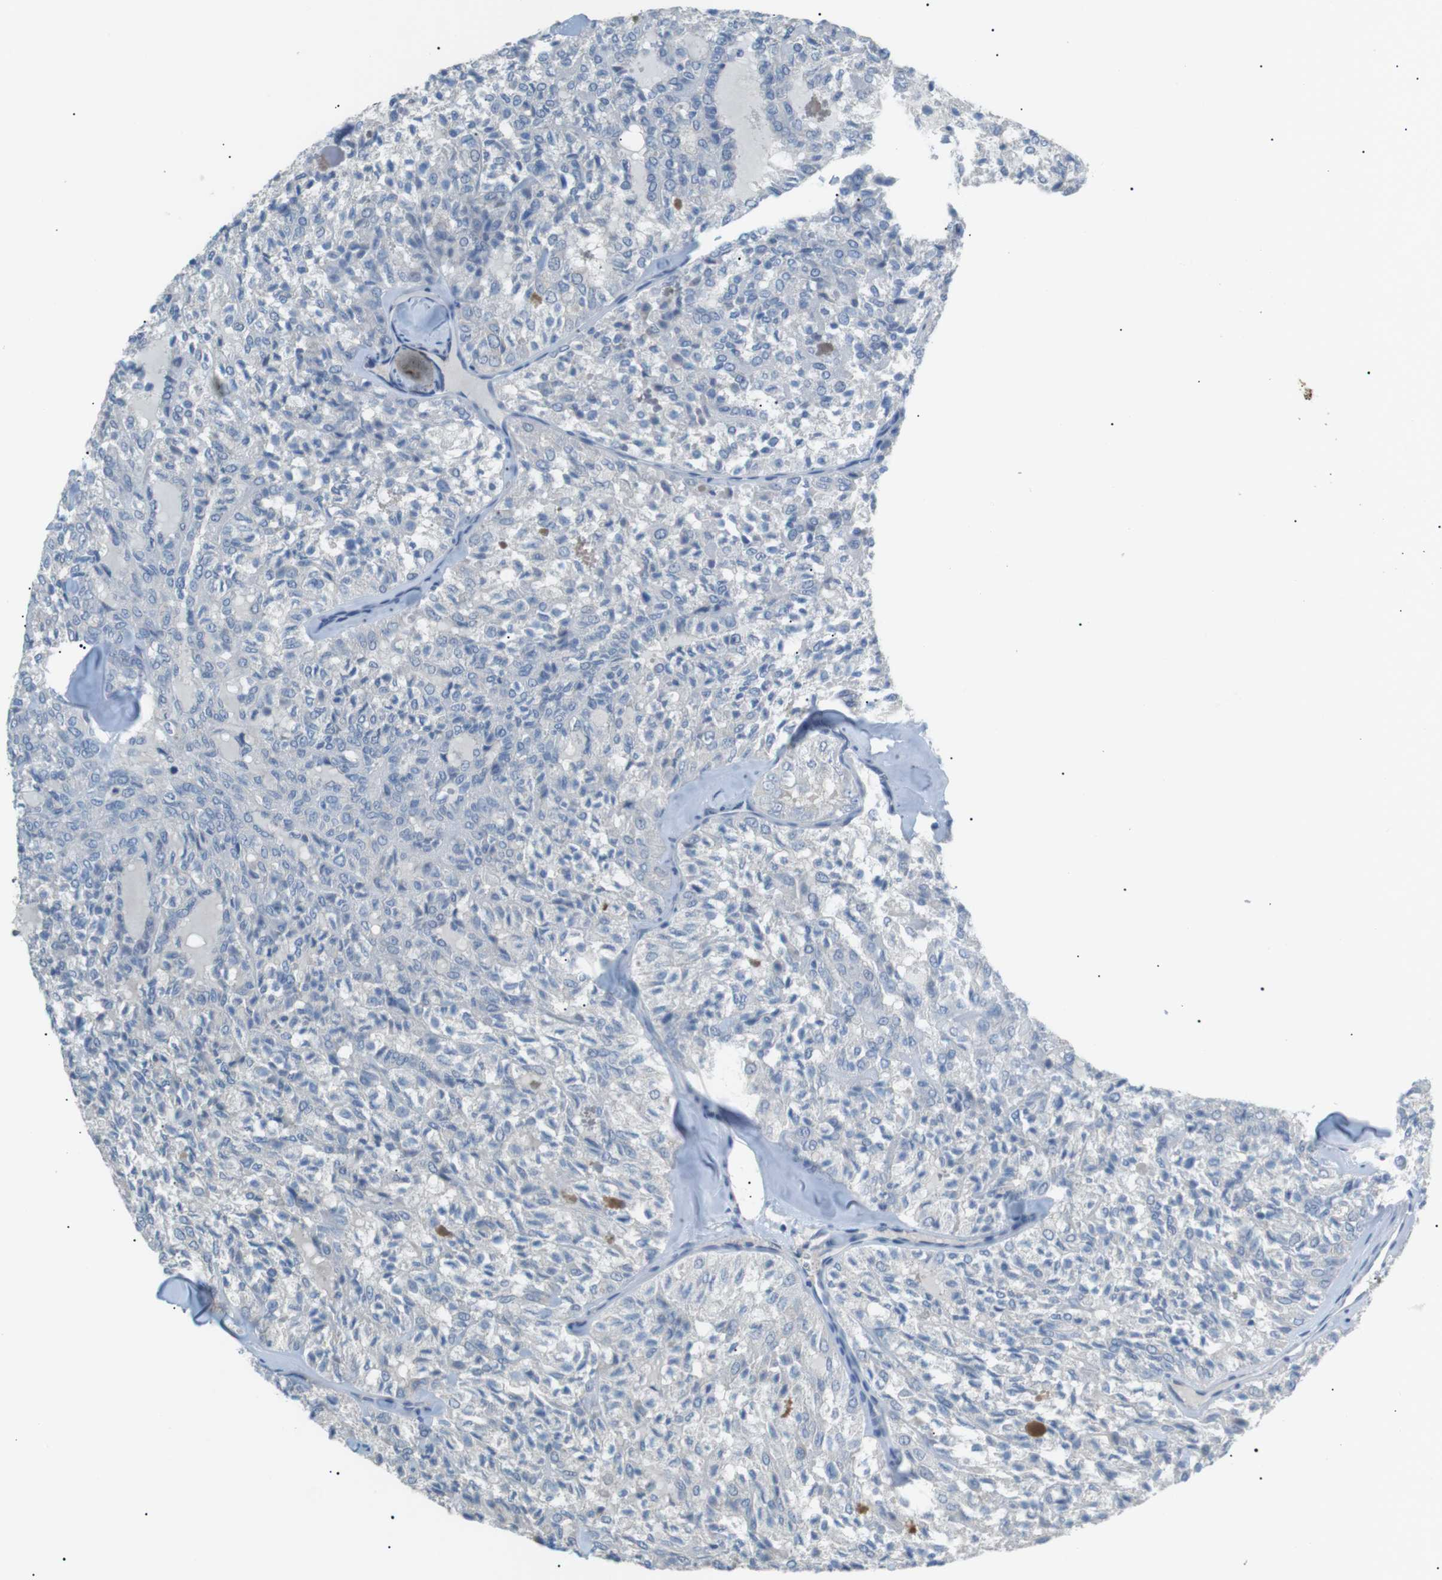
{"staining": {"intensity": "negative", "quantity": "none", "location": "none"}, "tissue": "thyroid cancer", "cell_type": "Tumor cells", "image_type": "cancer", "snomed": [{"axis": "morphology", "description": "Follicular adenoma carcinoma, NOS"}, {"axis": "topography", "description": "Thyroid gland"}], "caption": "This is a micrograph of IHC staining of thyroid cancer (follicular adenoma carcinoma), which shows no positivity in tumor cells.", "gene": "CDH26", "patient": {"sex": "male", "age": 75}}